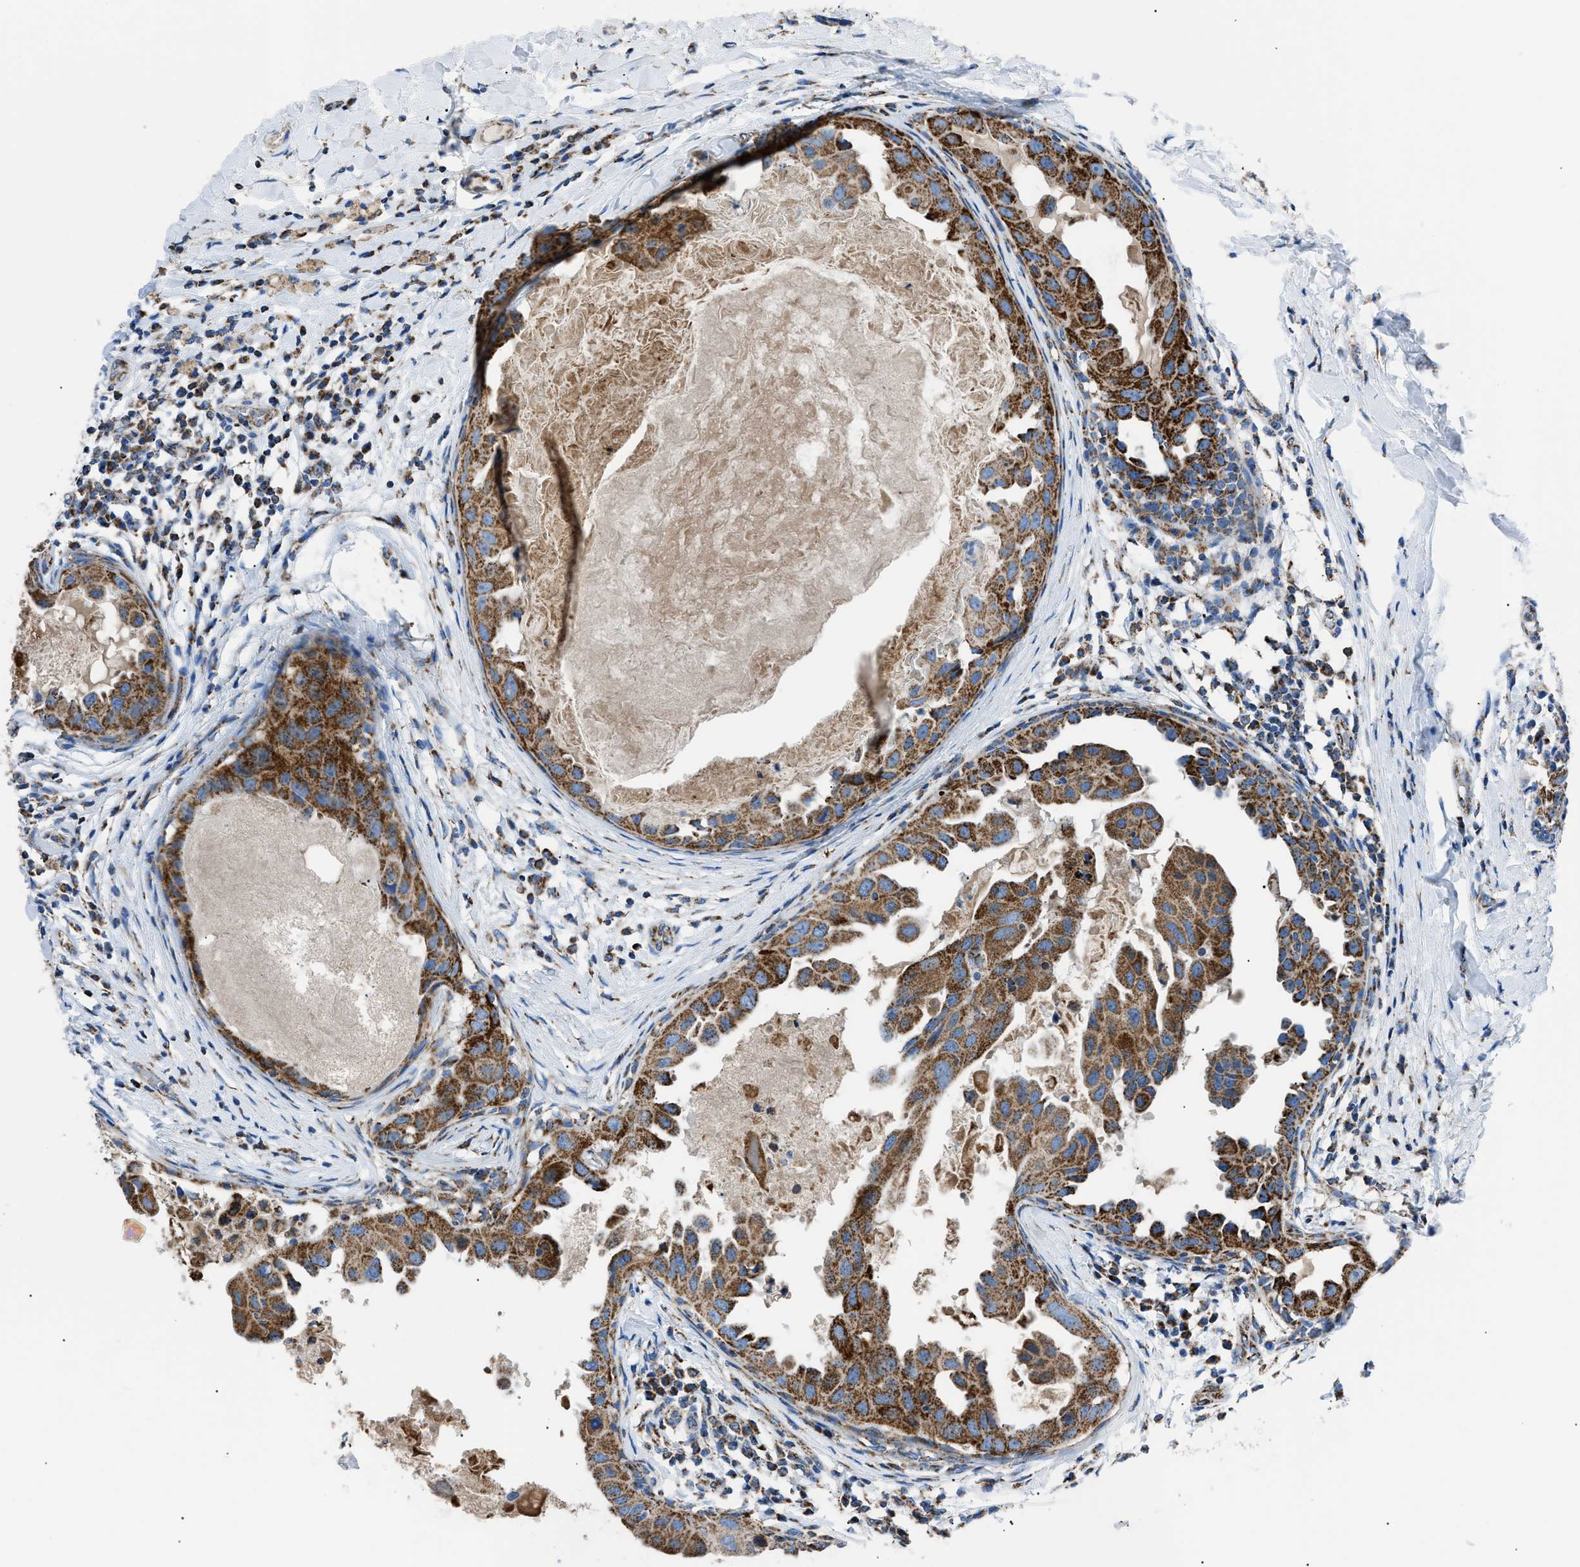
{"staining": {"intensity": "strong", "quantity": ">75%", "location": "cytoplasmic/membranous"}, "tissue": "breast cancer", "cell_type": "Tumor cells", "image_type": "cancer", "snomed": [{"axis": "morphology", "description": "Duct carcinoma"}, {"axis": "topography", "description": "Breast"}], "caption": "Strong cytoplasmic/membranous expression is appreciated in about >75% of tumor cells in breast cancer (invasive ductal carcinoma). Using DAB (brown) and hematoxylin (blue) stains, captured at high magnification using brightfield microscopy.", "gene": "PHB2", "patient": {"sex": "female", "age": 27}}